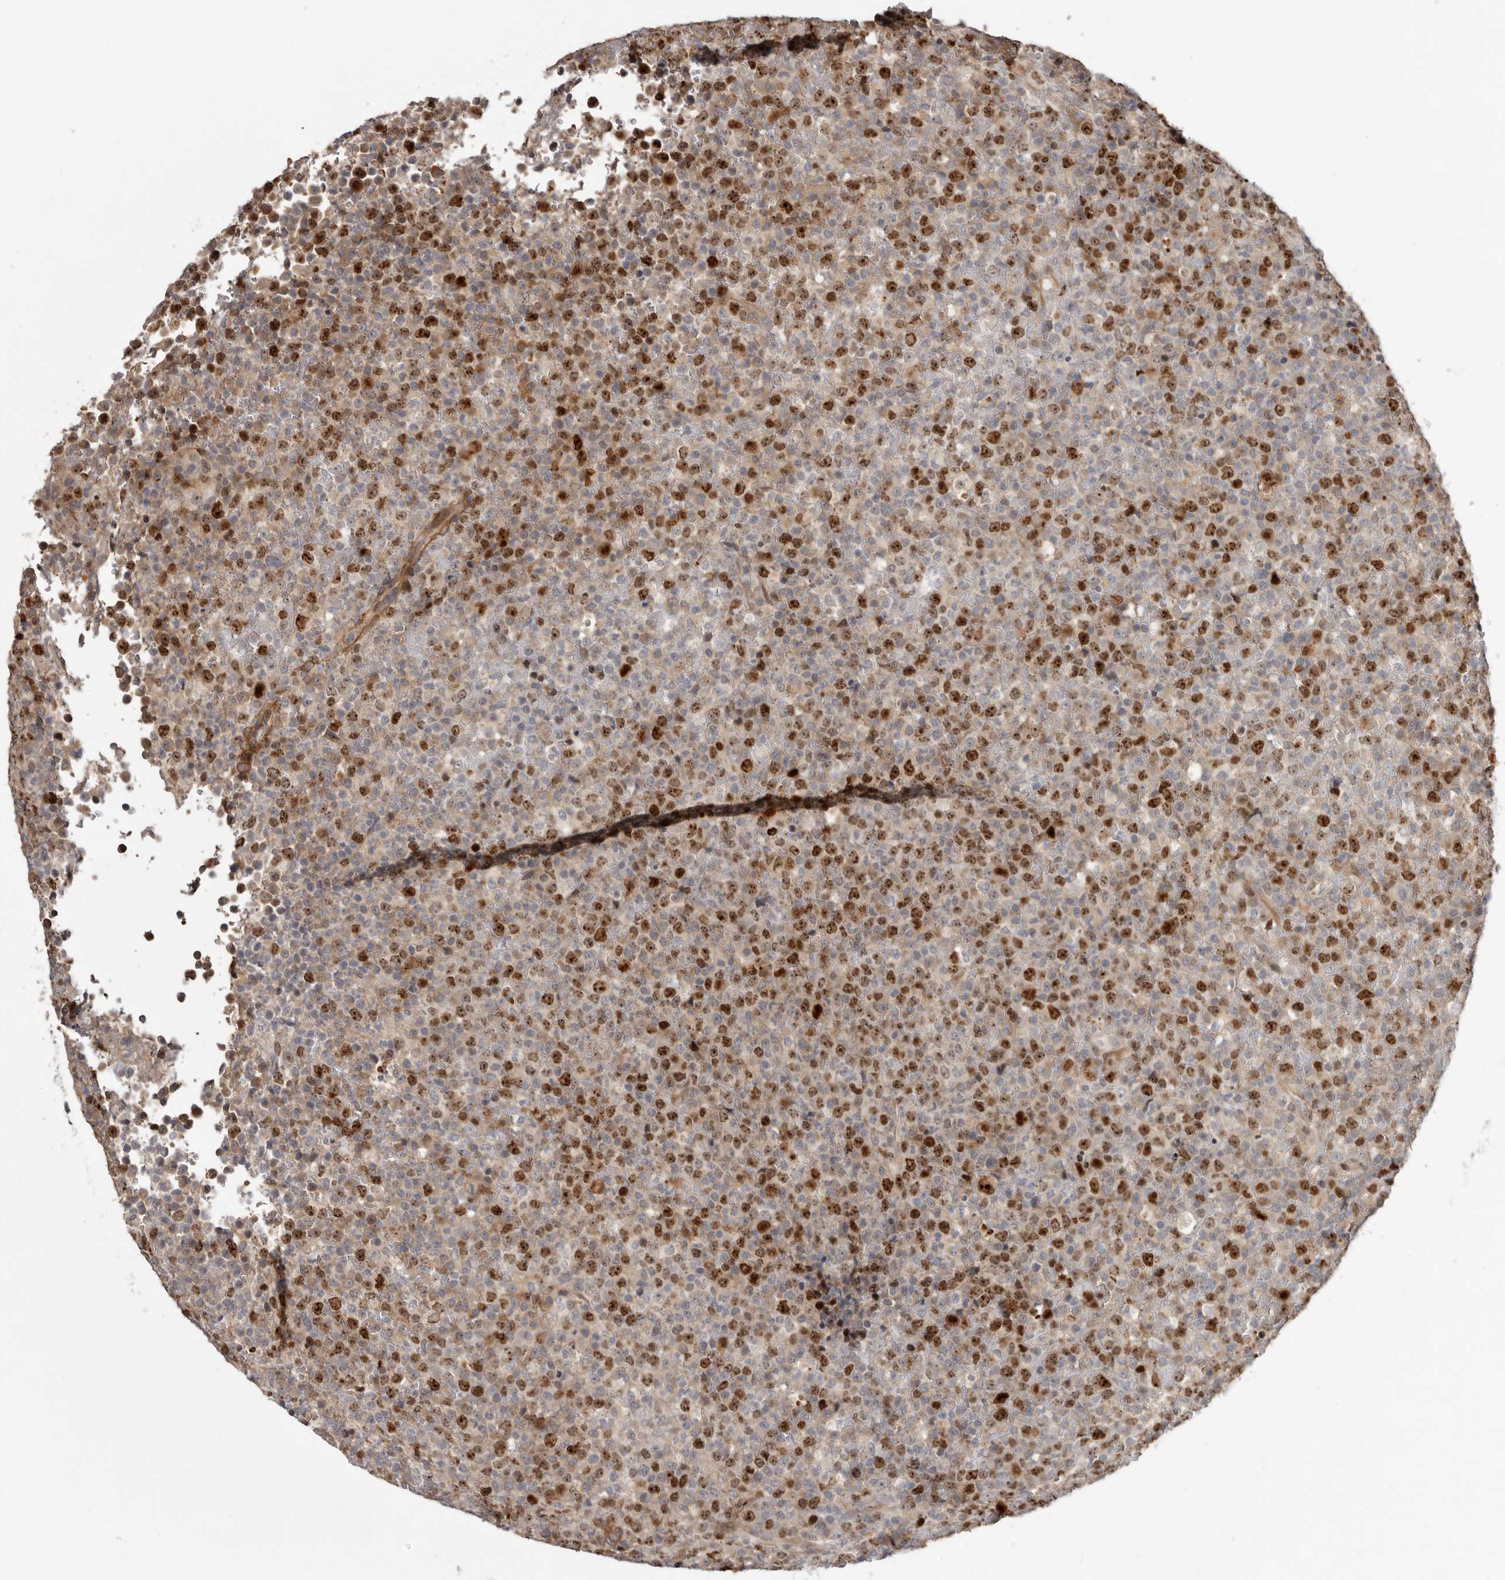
{"staining": {"intensity": "moderate", "quantity": "25%-75%", "location": "nuclear"}, "tissue": "lymphoma", "cell_type": "Tumor cells", "image_type": "cancer", "snomed": [{"axis": "morphology", "description": "Malignant lymphoma, non-Hodgkin's type, High grade"}, {"axis": "topography", "description": "Lymph node"}], "caption": "There is medium levels of moderate nuclear positivity in tumor cells of lymphoma, as demonstrated by immunohistochemical staining (brown color).", "gene": "CDCA8", "patient": {"sex": "male", "age": 13}}